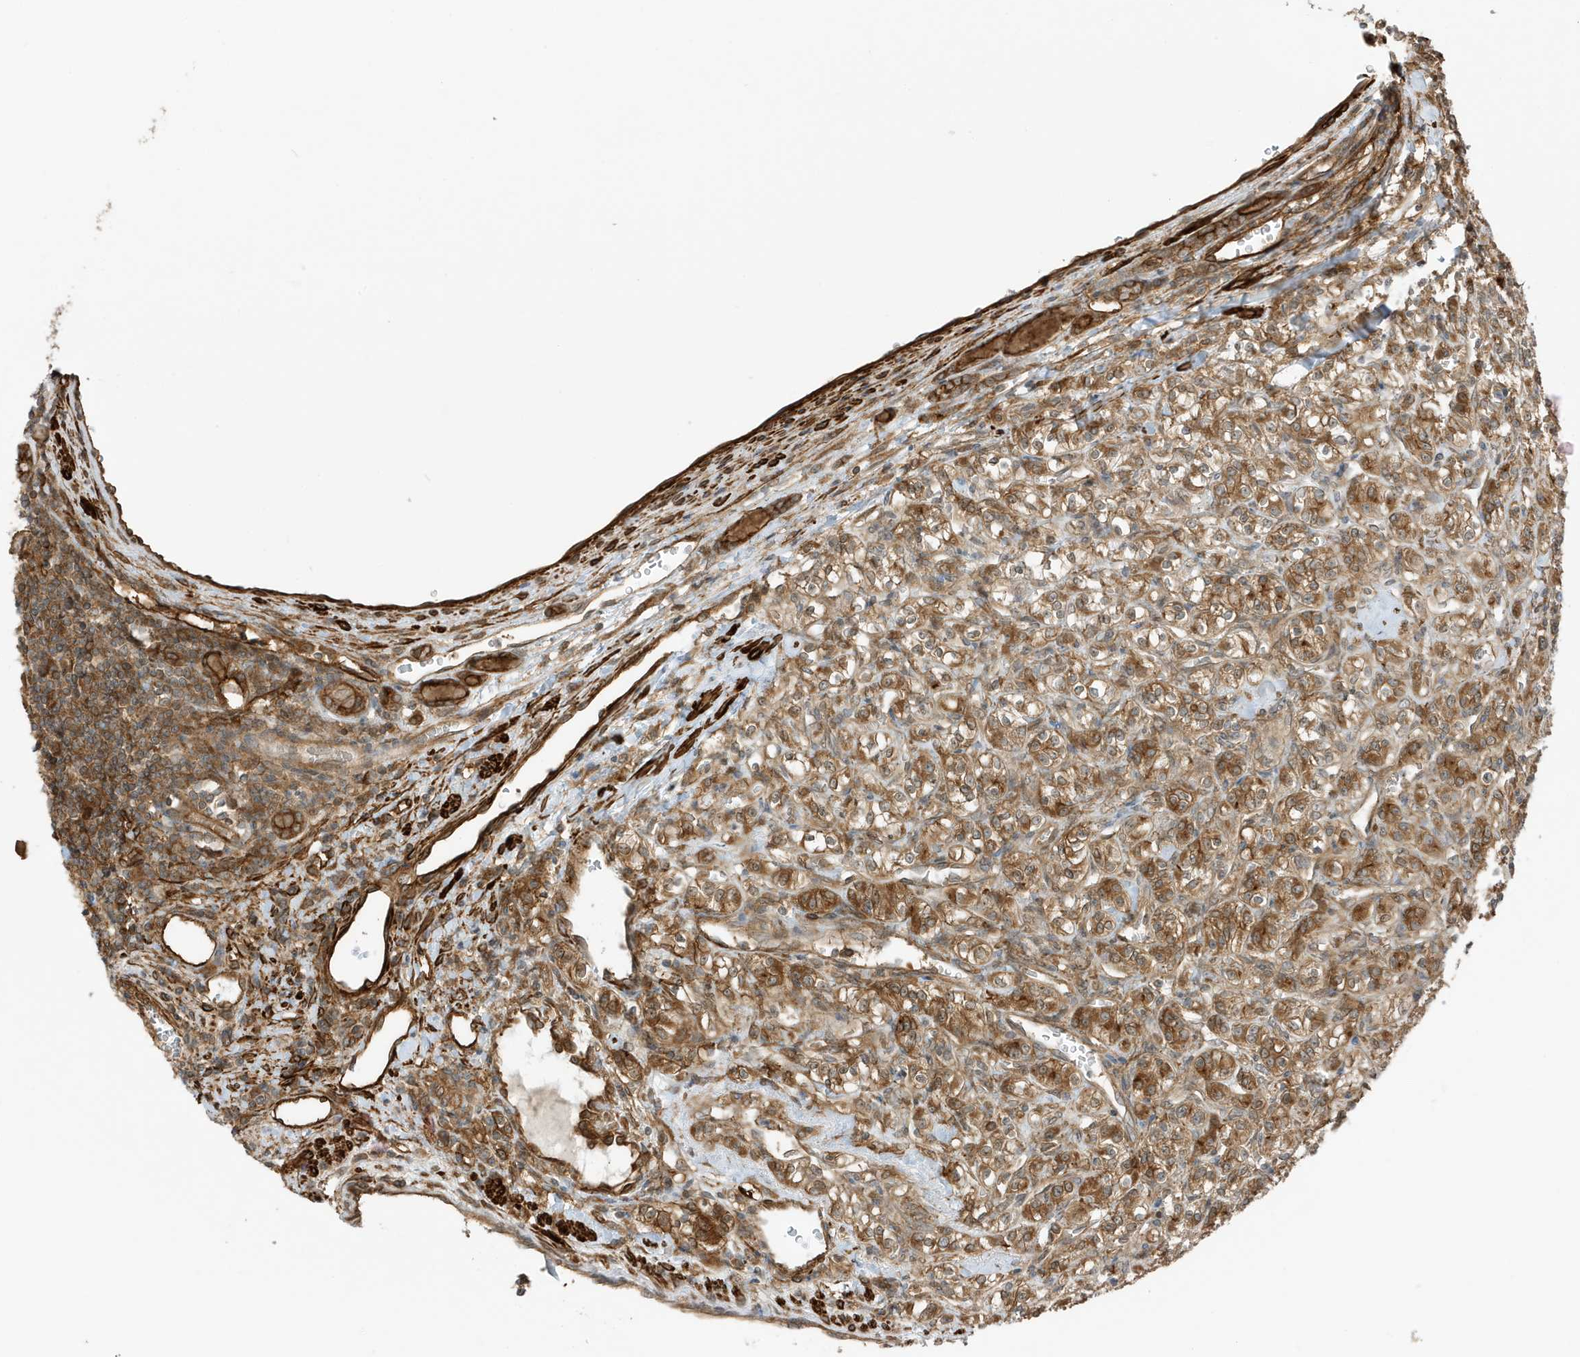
{"staining": {"intensity": "moderate", "quantity": ">75%", "location": "cytoplasmic/membranous"}, "tissue": "renal cancer", "cell_type": "Tumor cells", "image_type": "cancer", "snomed": [{"axis": "morphology", "description": "Adenocarcinoma, NOS"}, {"axis": "topography", "description": "Kidney"}], "caption": "A micrograph of human adenocarcinoma (renal) stained for a protein reveals moderate cytoplasmic/membranous brown staining in tumor cells.", "gene": "CDC42EP3", "patient": {"sex": "male", "age": 77}}